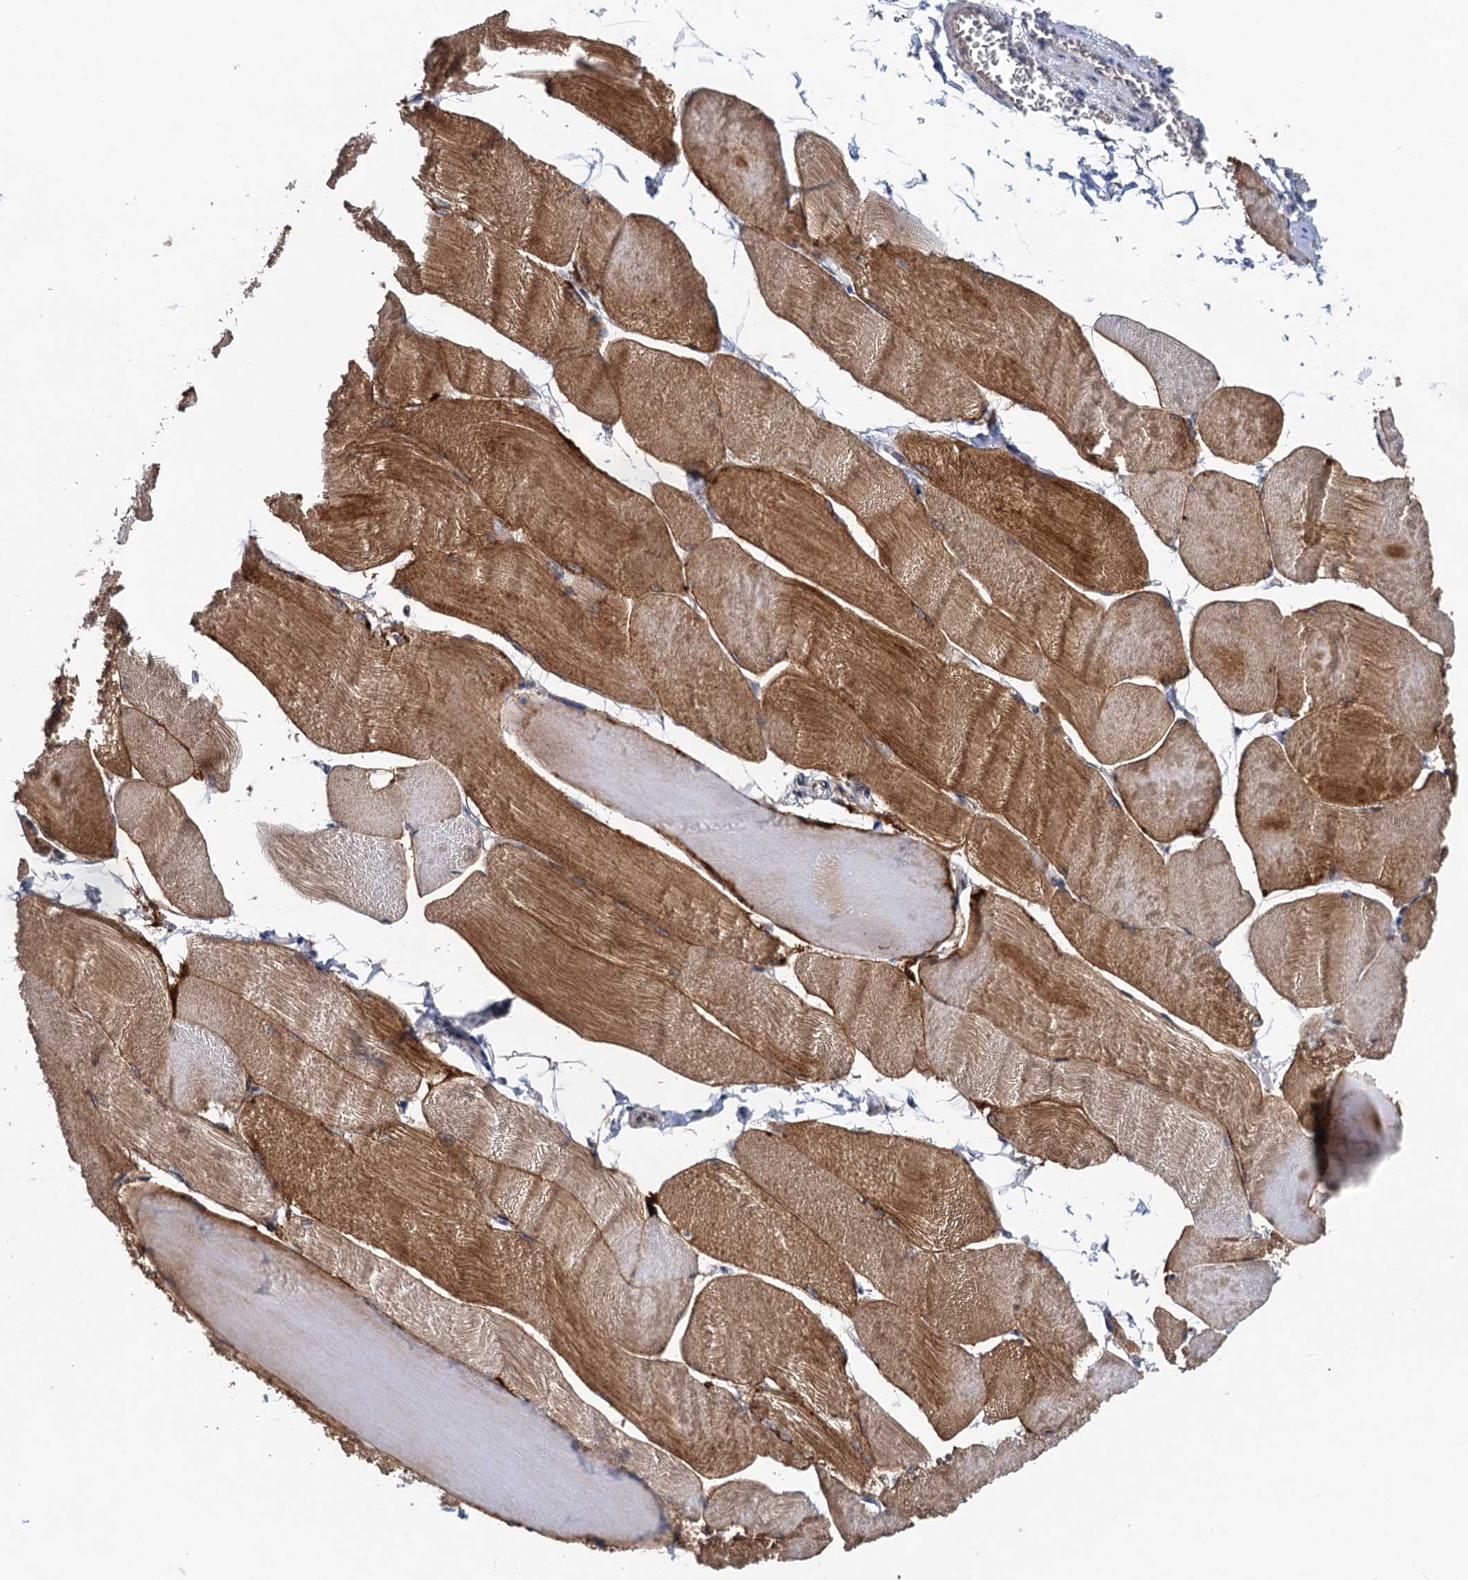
{"staining": {"intensity": "moderate", "quantity": "25%-75%", "location": "cytoplasmic/membranous"}, "tissue": "skeletal muscle", "cell_type": "Myocytes", "image_type": "normal", "snomed": [{"axis": "morphology", "description": "Normal tissue, NOS"}, {"axis": "morphology", "description": "Basal cell carcinoma"}, {"axis": "topography", "description": "Skeletal muscle"}], "caption": "Moderate cytoplasmic/membranous protein expression is present in about 25%-75% of myocytes in skeletal muscle. (DAB (3,3'-diaminobenzidine) = brown stain, brightfield microscopy at high magnification).", "gene": "TMEM39B", "patient": {"sex": "female", "age": 64}}